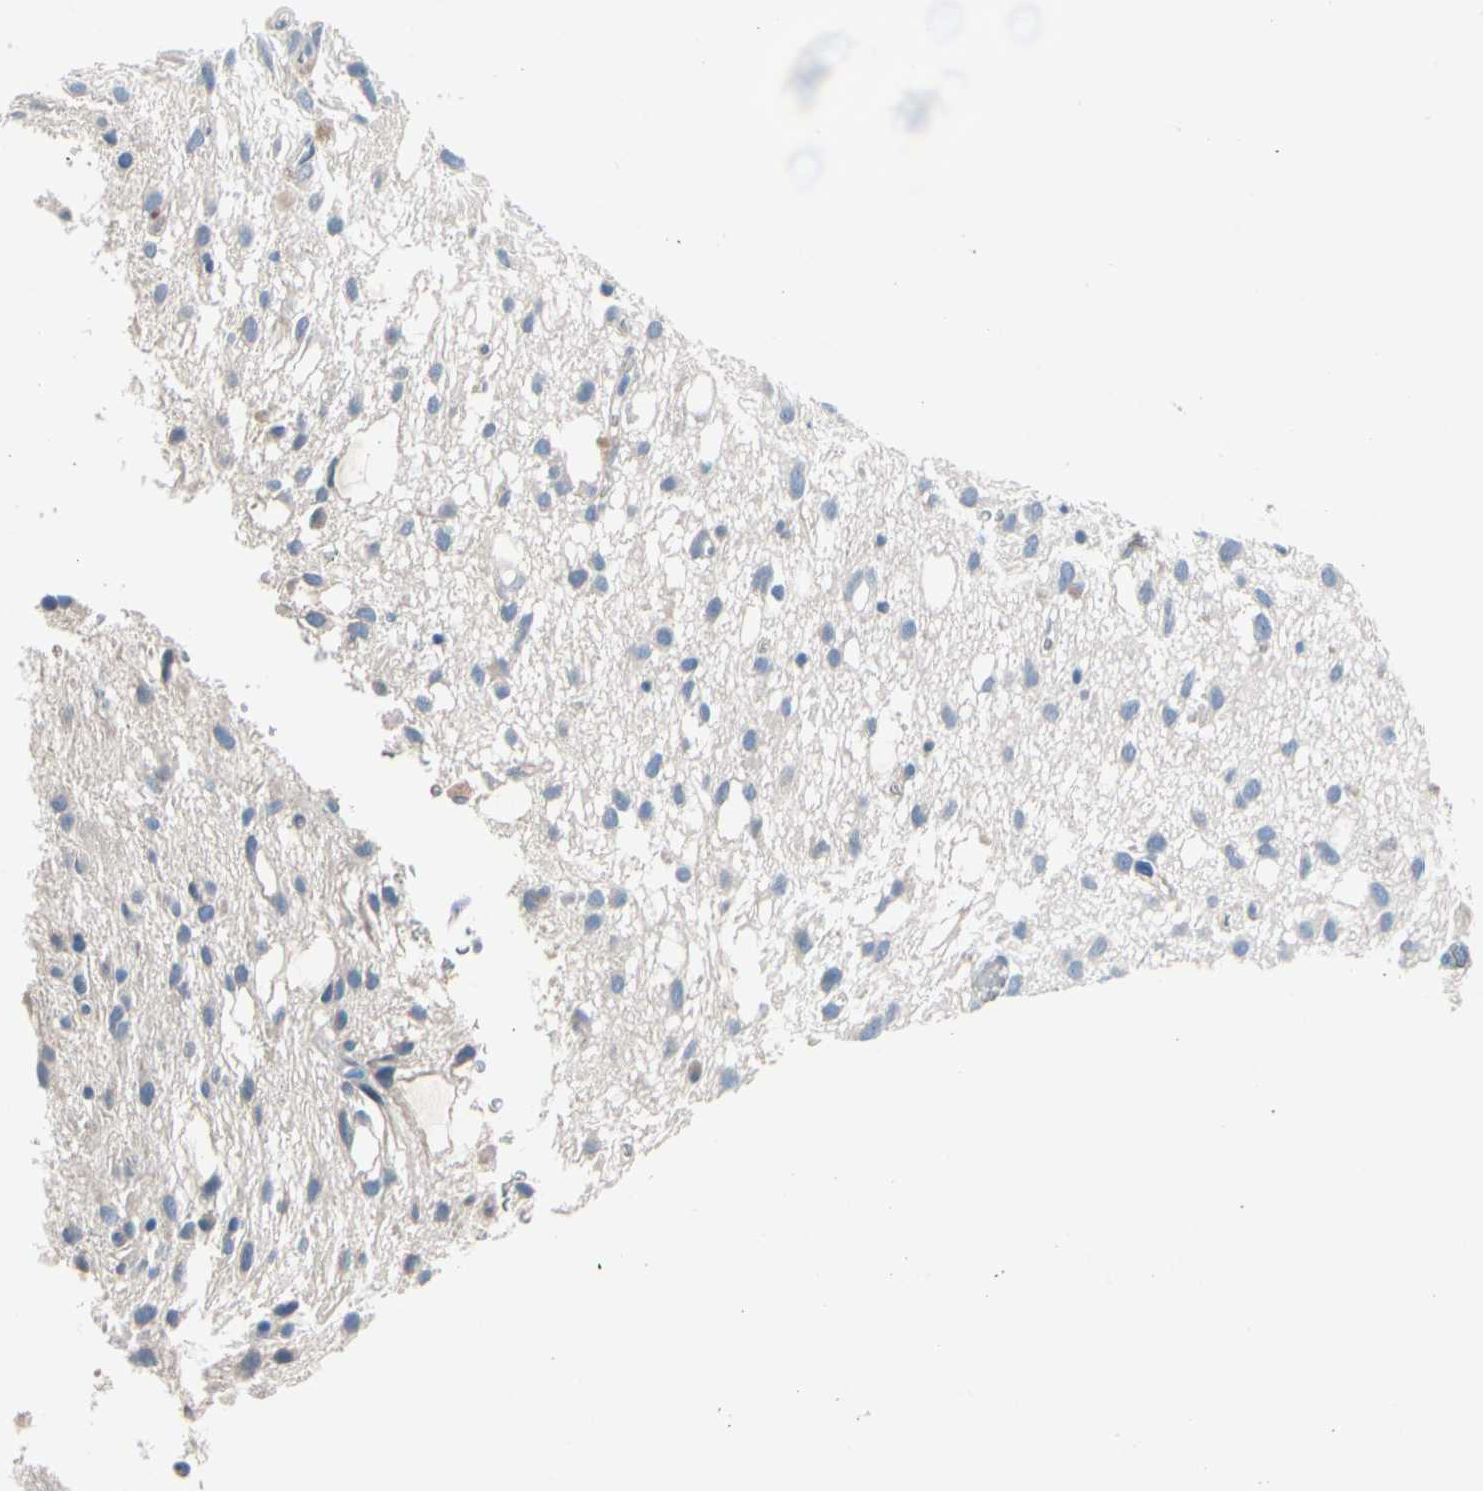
{"staining": {"intensity": "negative", "quantity": "none", "location": "none"}, "tissue": "glioma", "cell_type": "Tumor cells", "image_type": "cancer", "snomed": [{"axis": "morphology", "description": "Glioma, malignant, Low grade"}, {"axis": "topography", "description": "Brain"}], "caption": "IHC micrograph of neoplastic tissue: human malignant low-grade glioma stained with DAB shows no significant protein positivity in tumor cells.", "gene": "PGR", "patient": {"sex": "male", "age": 77}}